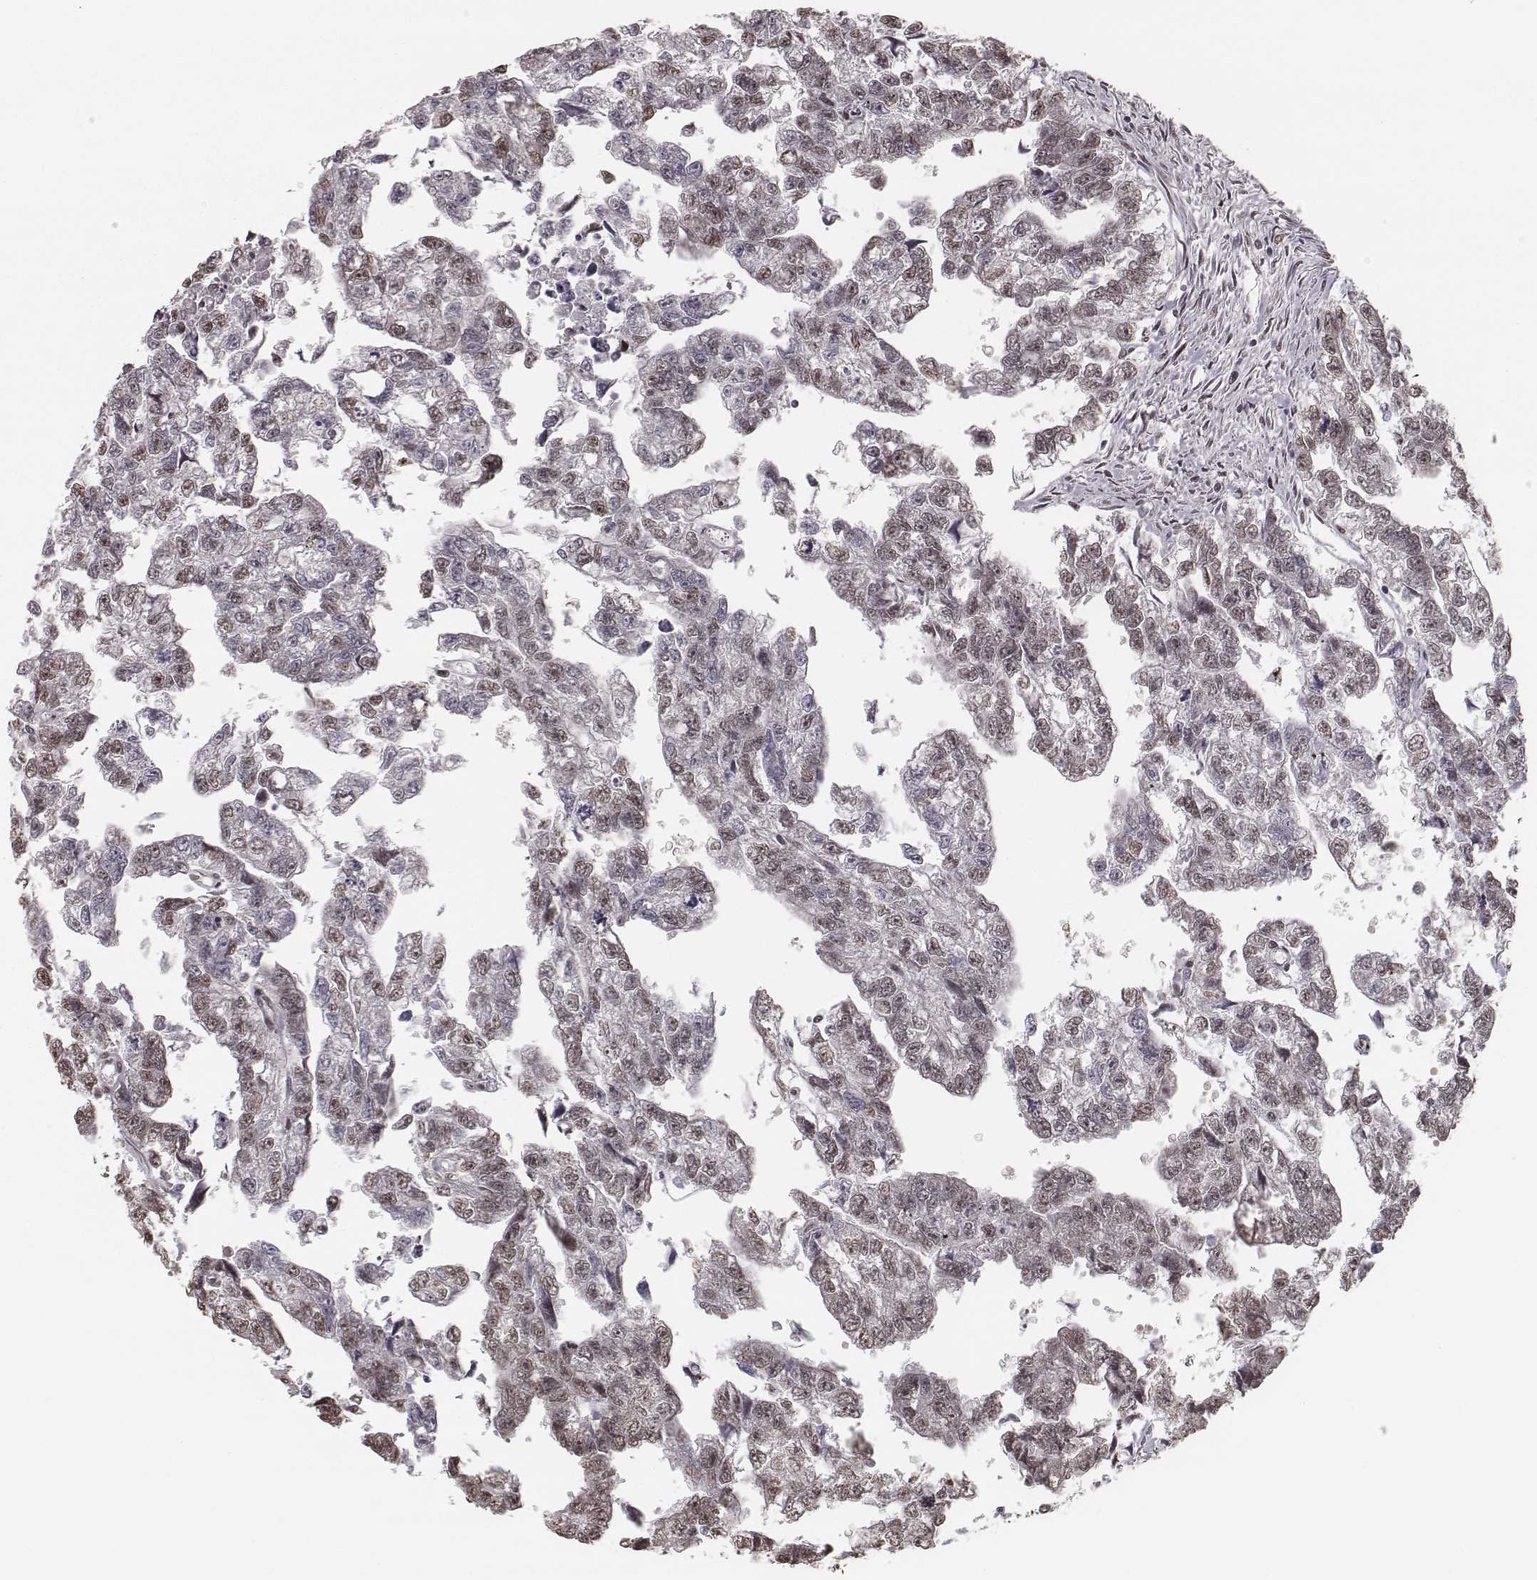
{"staining": {"intensity": "weak", "quantity": "25%-75%", "location": "nuclear"}, "tissue": "testis cancer", "cell_type": "Tumor cells", "image_type": "cancer", "snomed": [{"axis": "morphology", "description": "Carcinoma, Embryonal, NOS"}, {"axis": "morphology", "description": "Teratoma, malignant, NOS"}, {"axis": "topography", "description": "Testis"}], "caption": "Tumor cells show low levels of weak nuclear positivity in about 25%-75% of cells in human malignant teratoma (testis). (Stains: DAB in brown, nuclei in blue, Microscopy: brightfield microscopy at high magnification).", "gene": "HMGA2", "patient": {"sex": "male", "age": 44}}